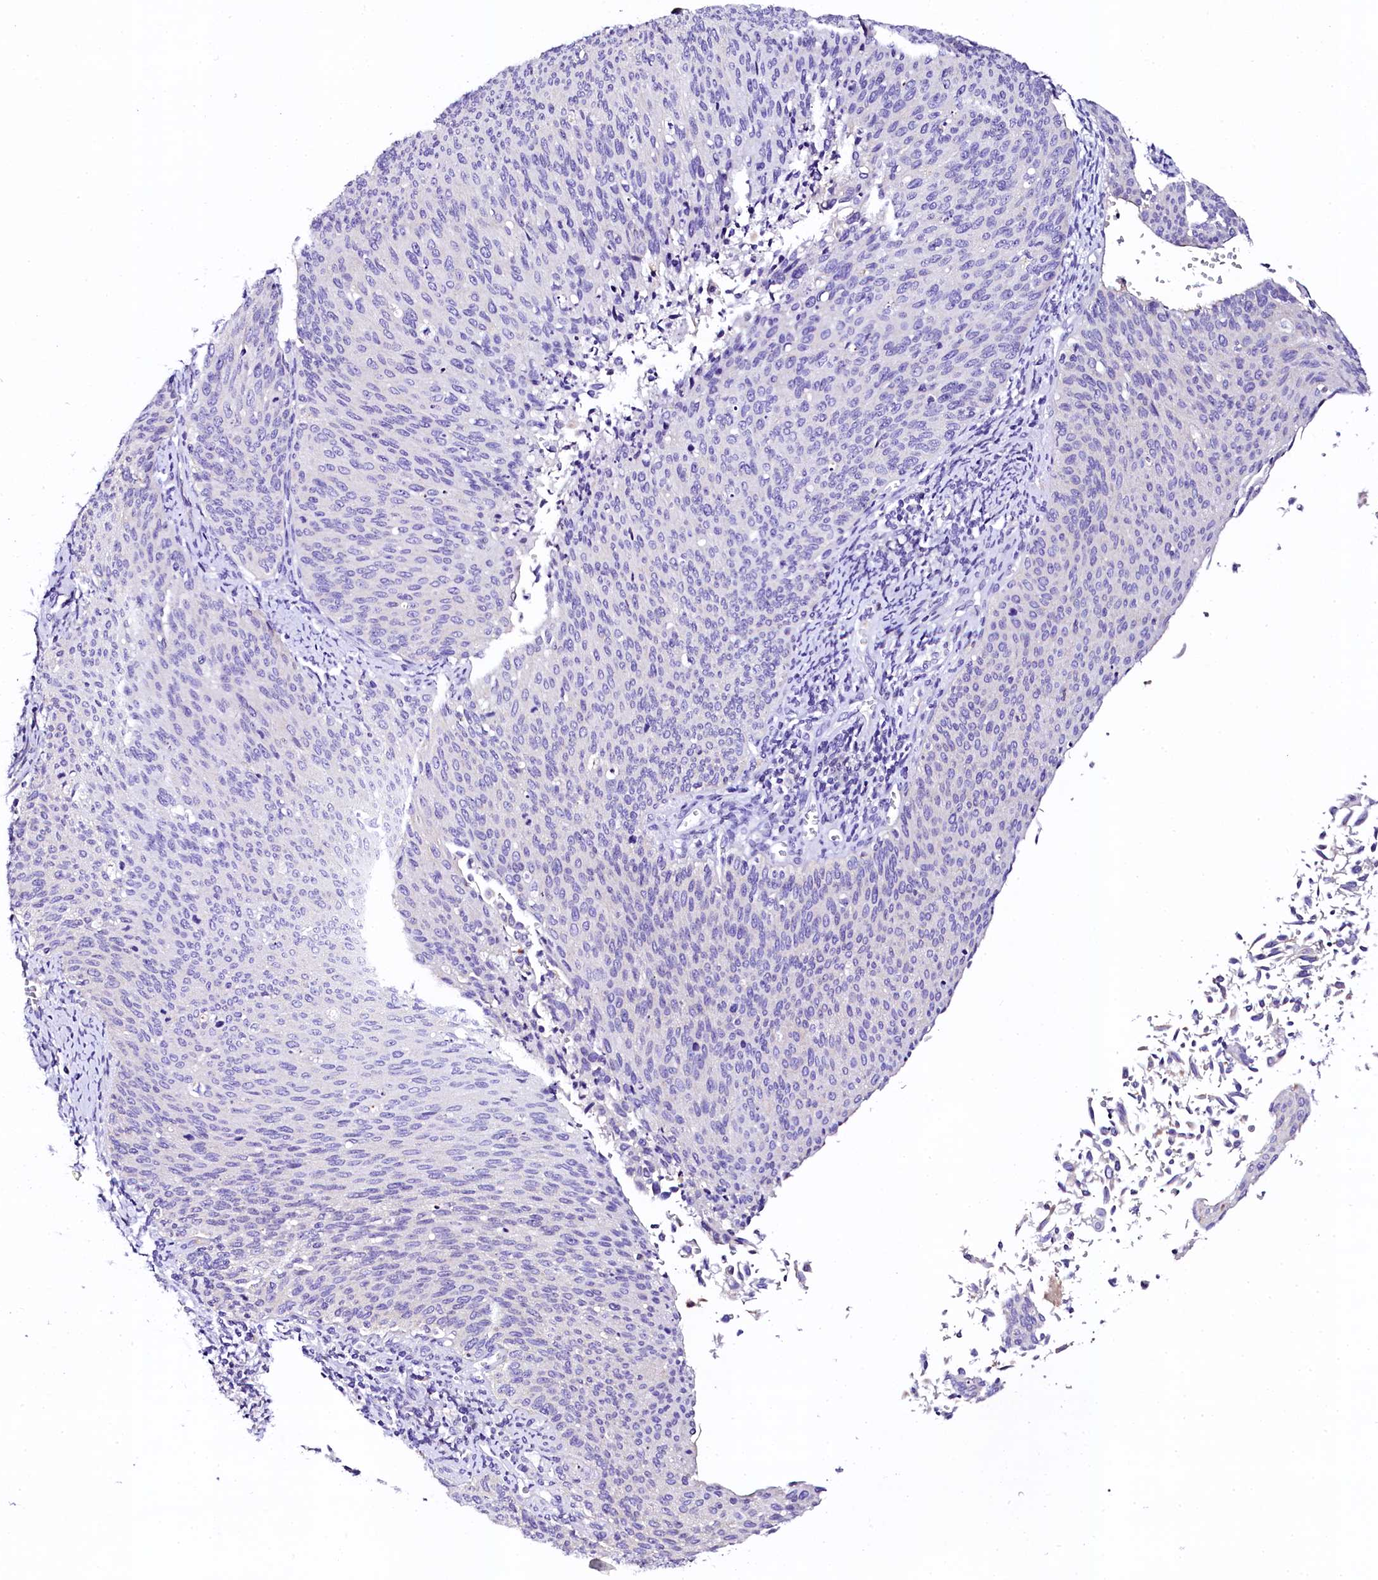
{"staining": {"intensity": "negative", "quantity": "none", "location": "none"}, "tissue": "cervical cancer", "cell_type": "Tumor cells", "image_type": "cancer", "snomed": [{"axis": "morphology", "description": "Squamous cell carcinoma, NOS"}, {"axis": "topography", "description": "Cervix"}], "caption": "High magnification brightfield microscopy of cervical cancer stained with DAB (brown) and counterstained with hematoxylin (blue): tumor cells show no significant staining.", "gene": "NAA16", "patient": {"sex": "female", "age": 55}}